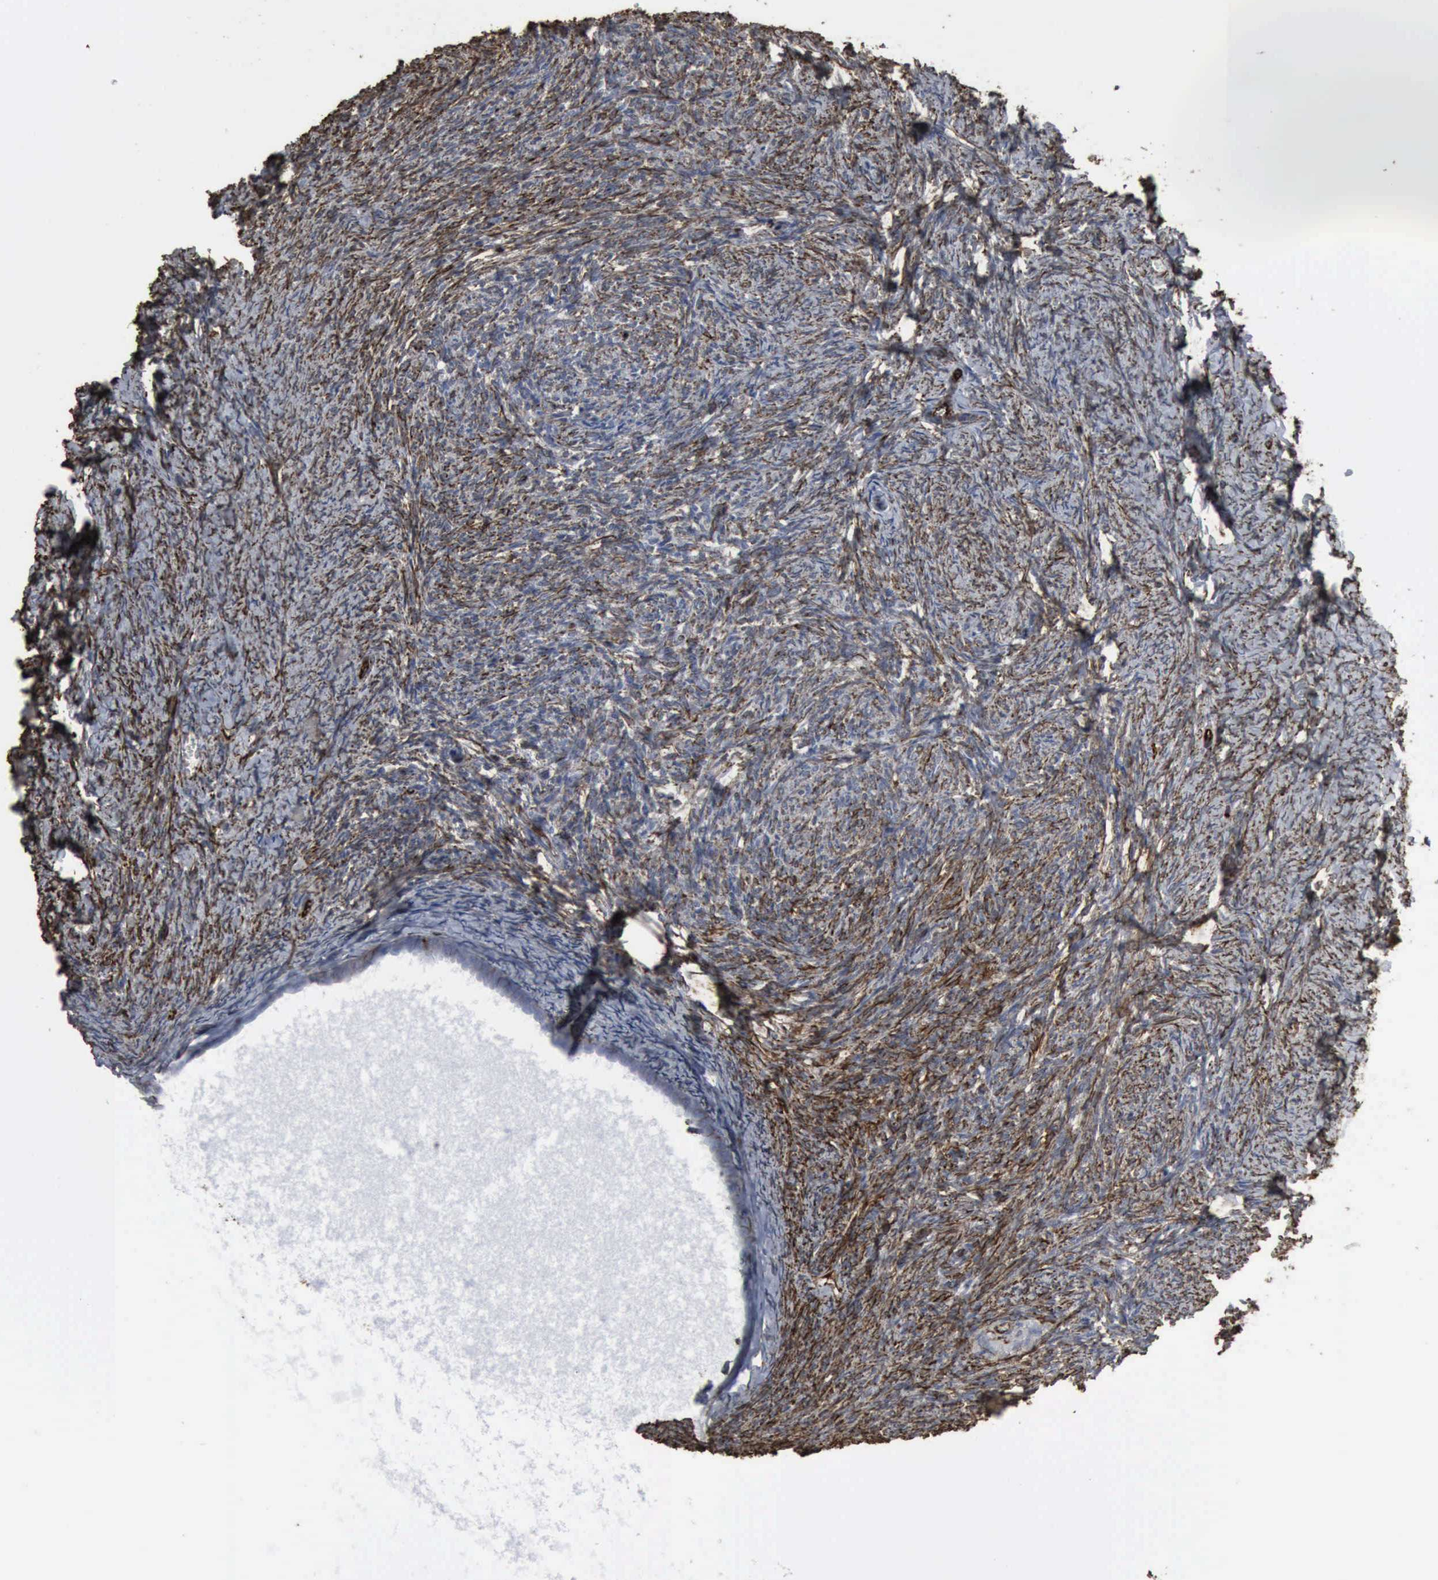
{"staining": {"intensity": "moderate", "quantity": "25%-75%", "location": "cytoplasmic/membranous"}, "tissue": "ovary", "cell_type": "Follicle cells", "image_type": "normal", "snomed": [{"axis": "morphology", "description": "Normal tissue, NOS"}, {"axis": "topography", "description": "Ovary"}], "caption": "Ovary was stained to show a protein in brown. There is medium levels of moderate cytoplasmic/membranous staining in approximately 25%-75% of follicle cells. The protein is shown in brown color, while the nuclei are stained blue.", "gene": "CCNE1", "patient": {"sex": "female", "age": 54}}